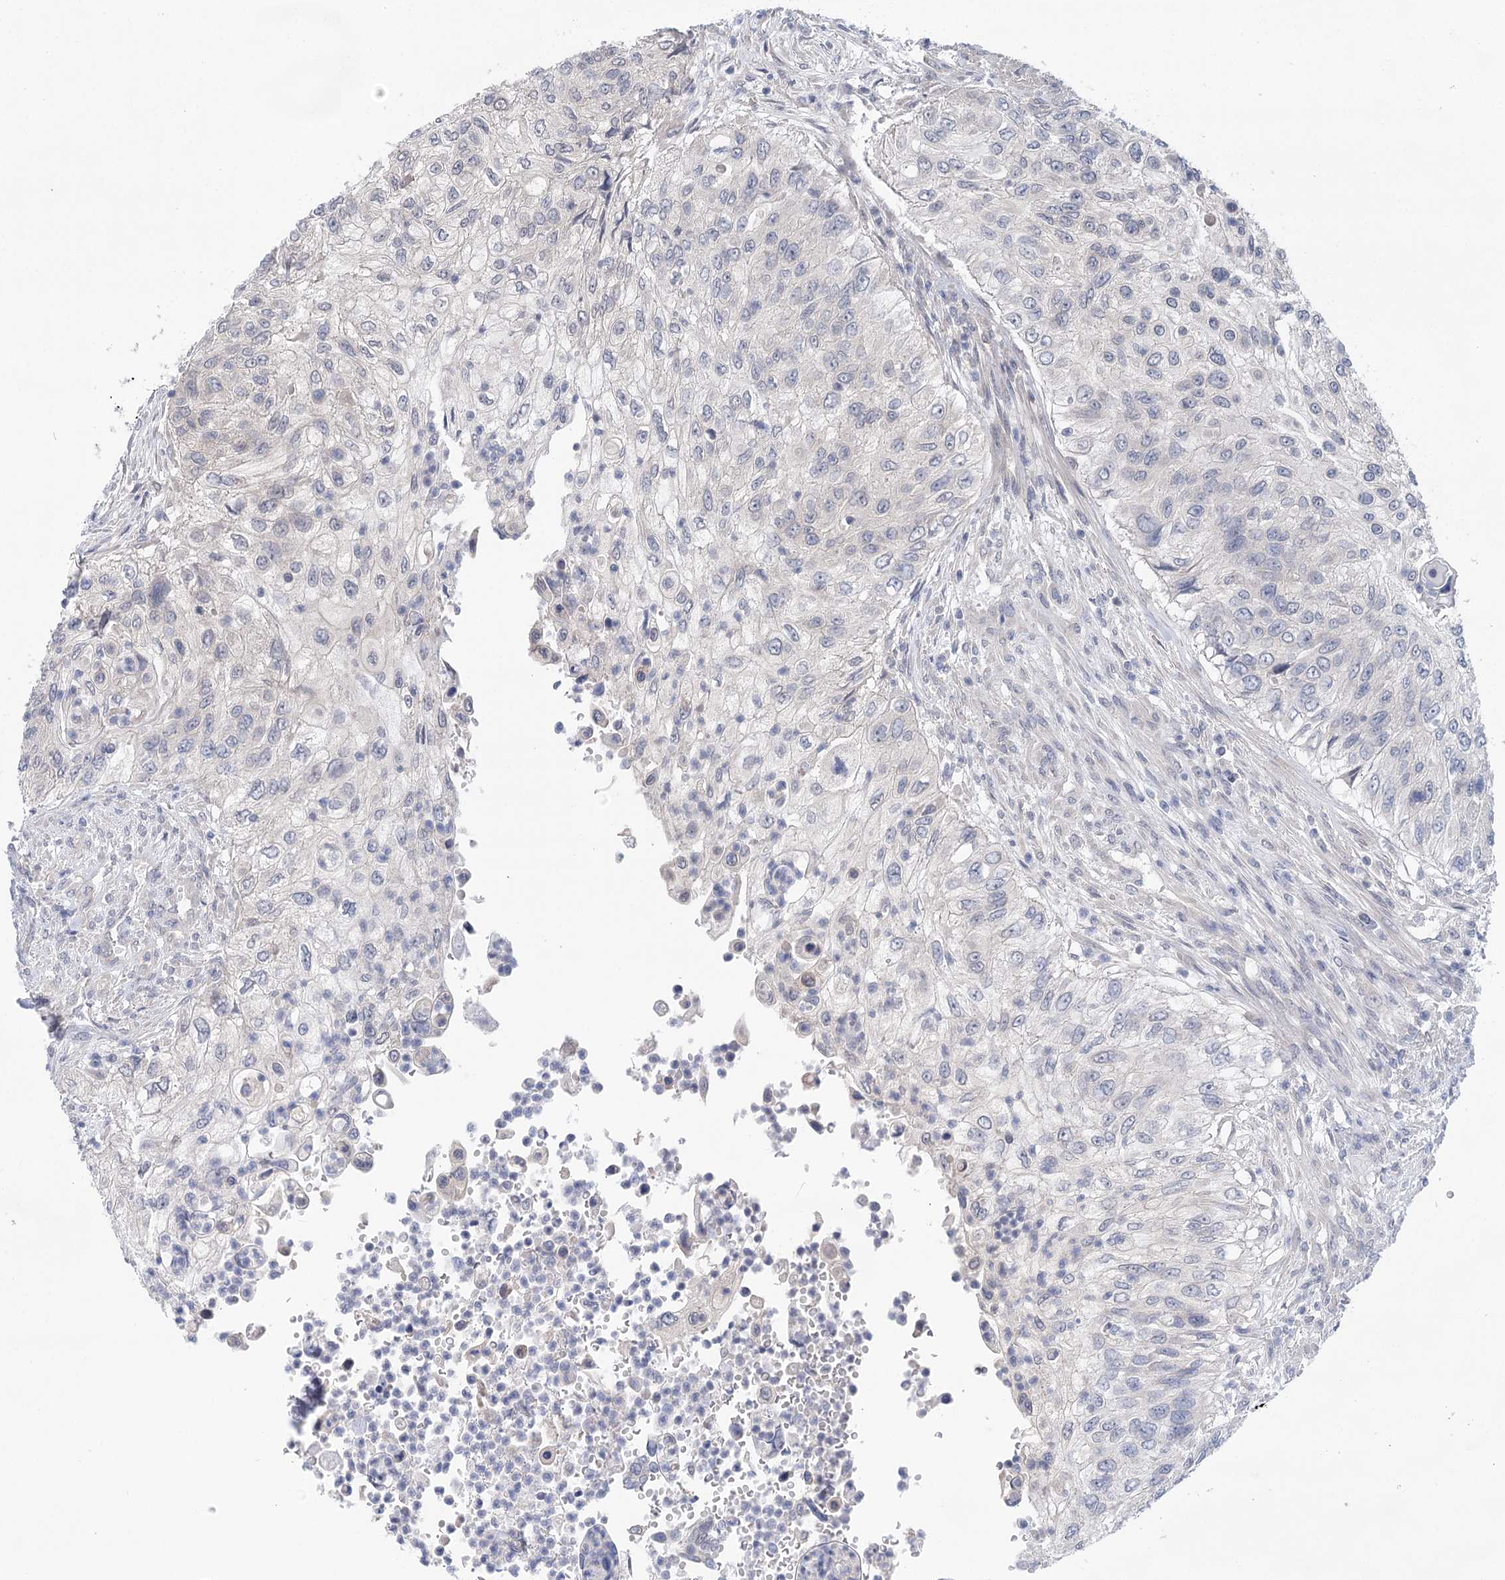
{"staining": {"intensity": "negative", "quantity": "none", "location": "none"}, "tissue": "urothelial cancer", "cell_type": "Tumor cells", "image_type": "cancer", "snomed": [{"axis": "morphology", "description": "Urothelial carcinoma, High grade"}, {"axis": "topography", "description": "Urinary bladder"}], "caption": "DAB (3,3'-diaminobenzidine) immunohistochemical staining of urothelial cancer displays no significant positivity in tumor cells.", "gene": "LALBA", "patient": {"sex": "female", "age": 60}}